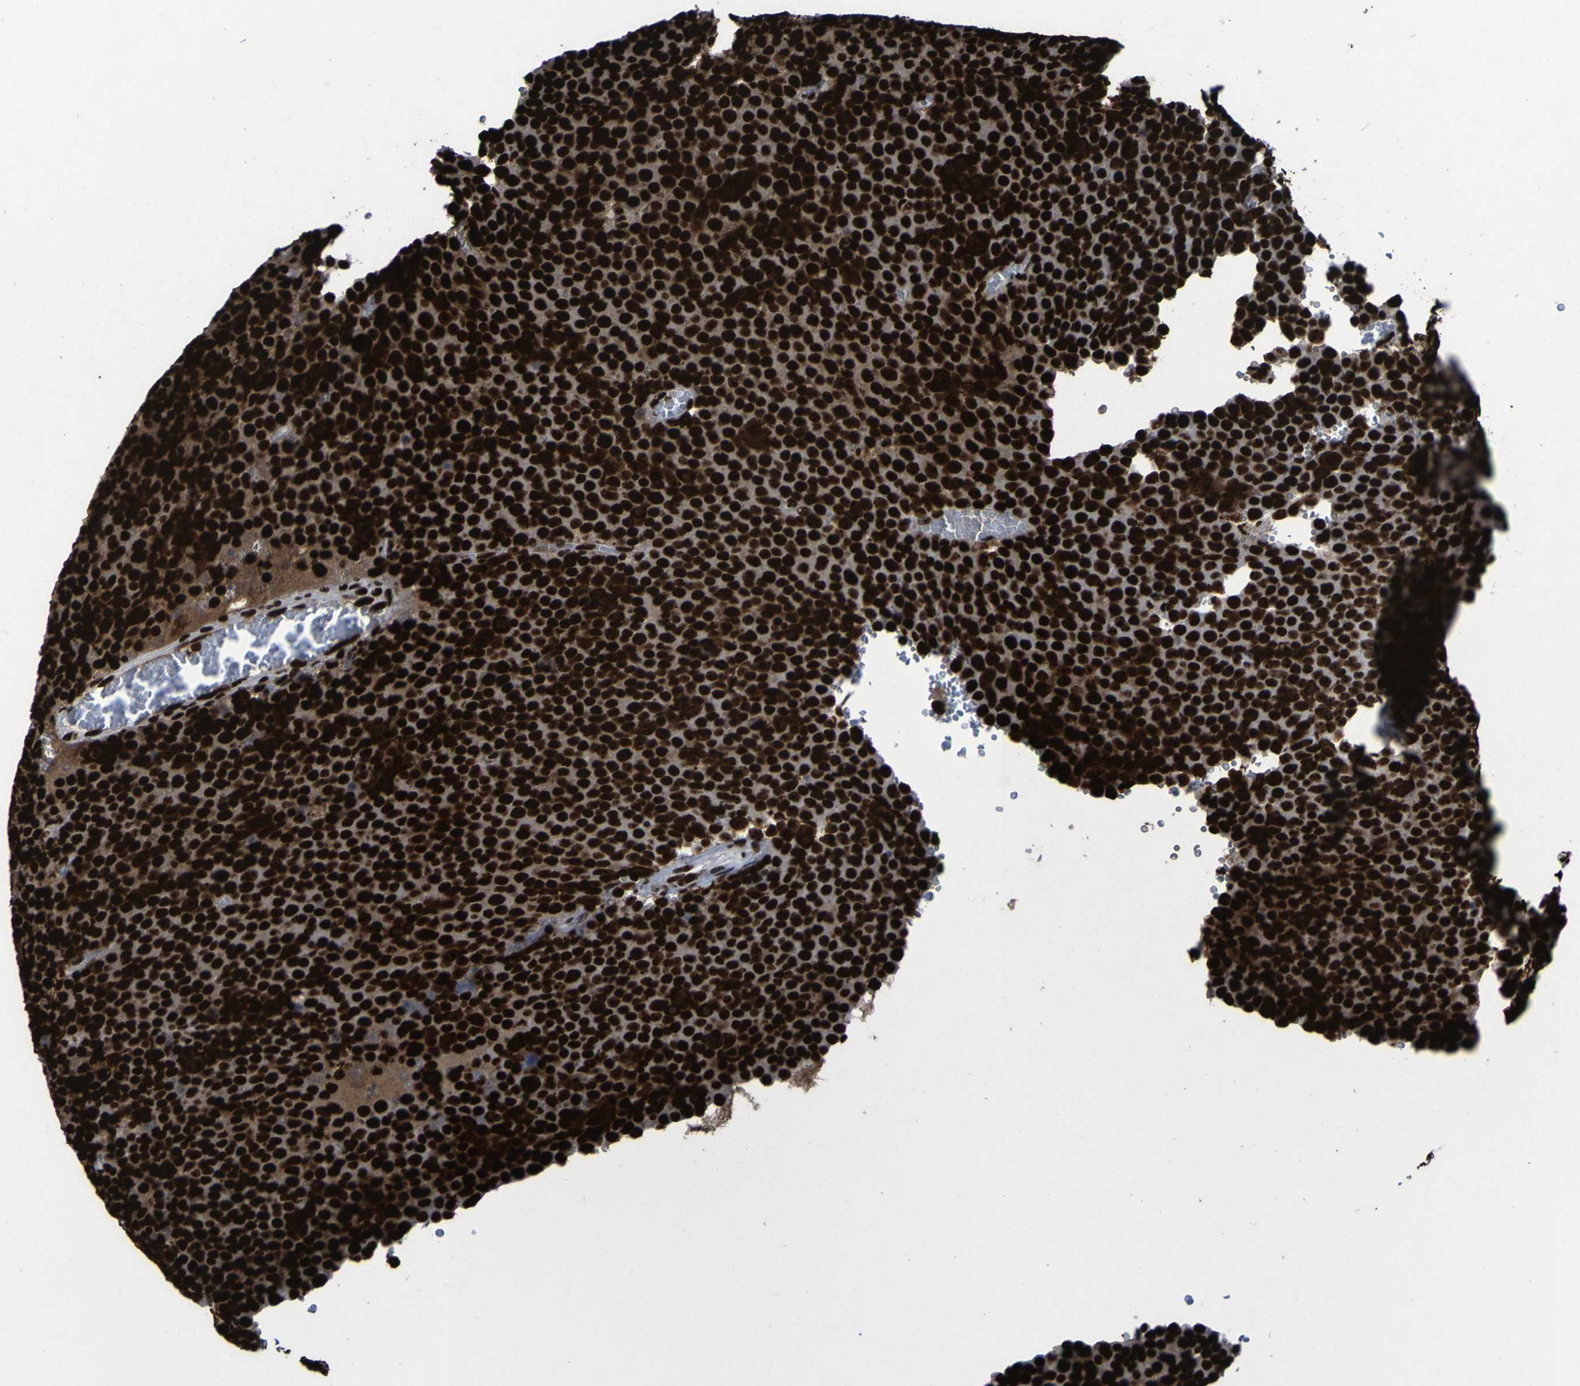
{"staining": {"intensity": "strong", "quantity": ">75%", "location": "nuclear"}, "tissue": "testis cancer", "cell_type": "Tumor cells", "image_type": "cancer", "snomed": [{"axis": "morphology", "description": "Seminoma, NOS"}, {"axis": "topography", "description": "Testis"}], "caption": "Strong nuclear positivity for a protein is present in approximately >75% of tumor cells of seminoma (testis) using immunohistochemistry (IHC).", "gene": "NPM1", "patient": {"sex": "male", "age": 71}}